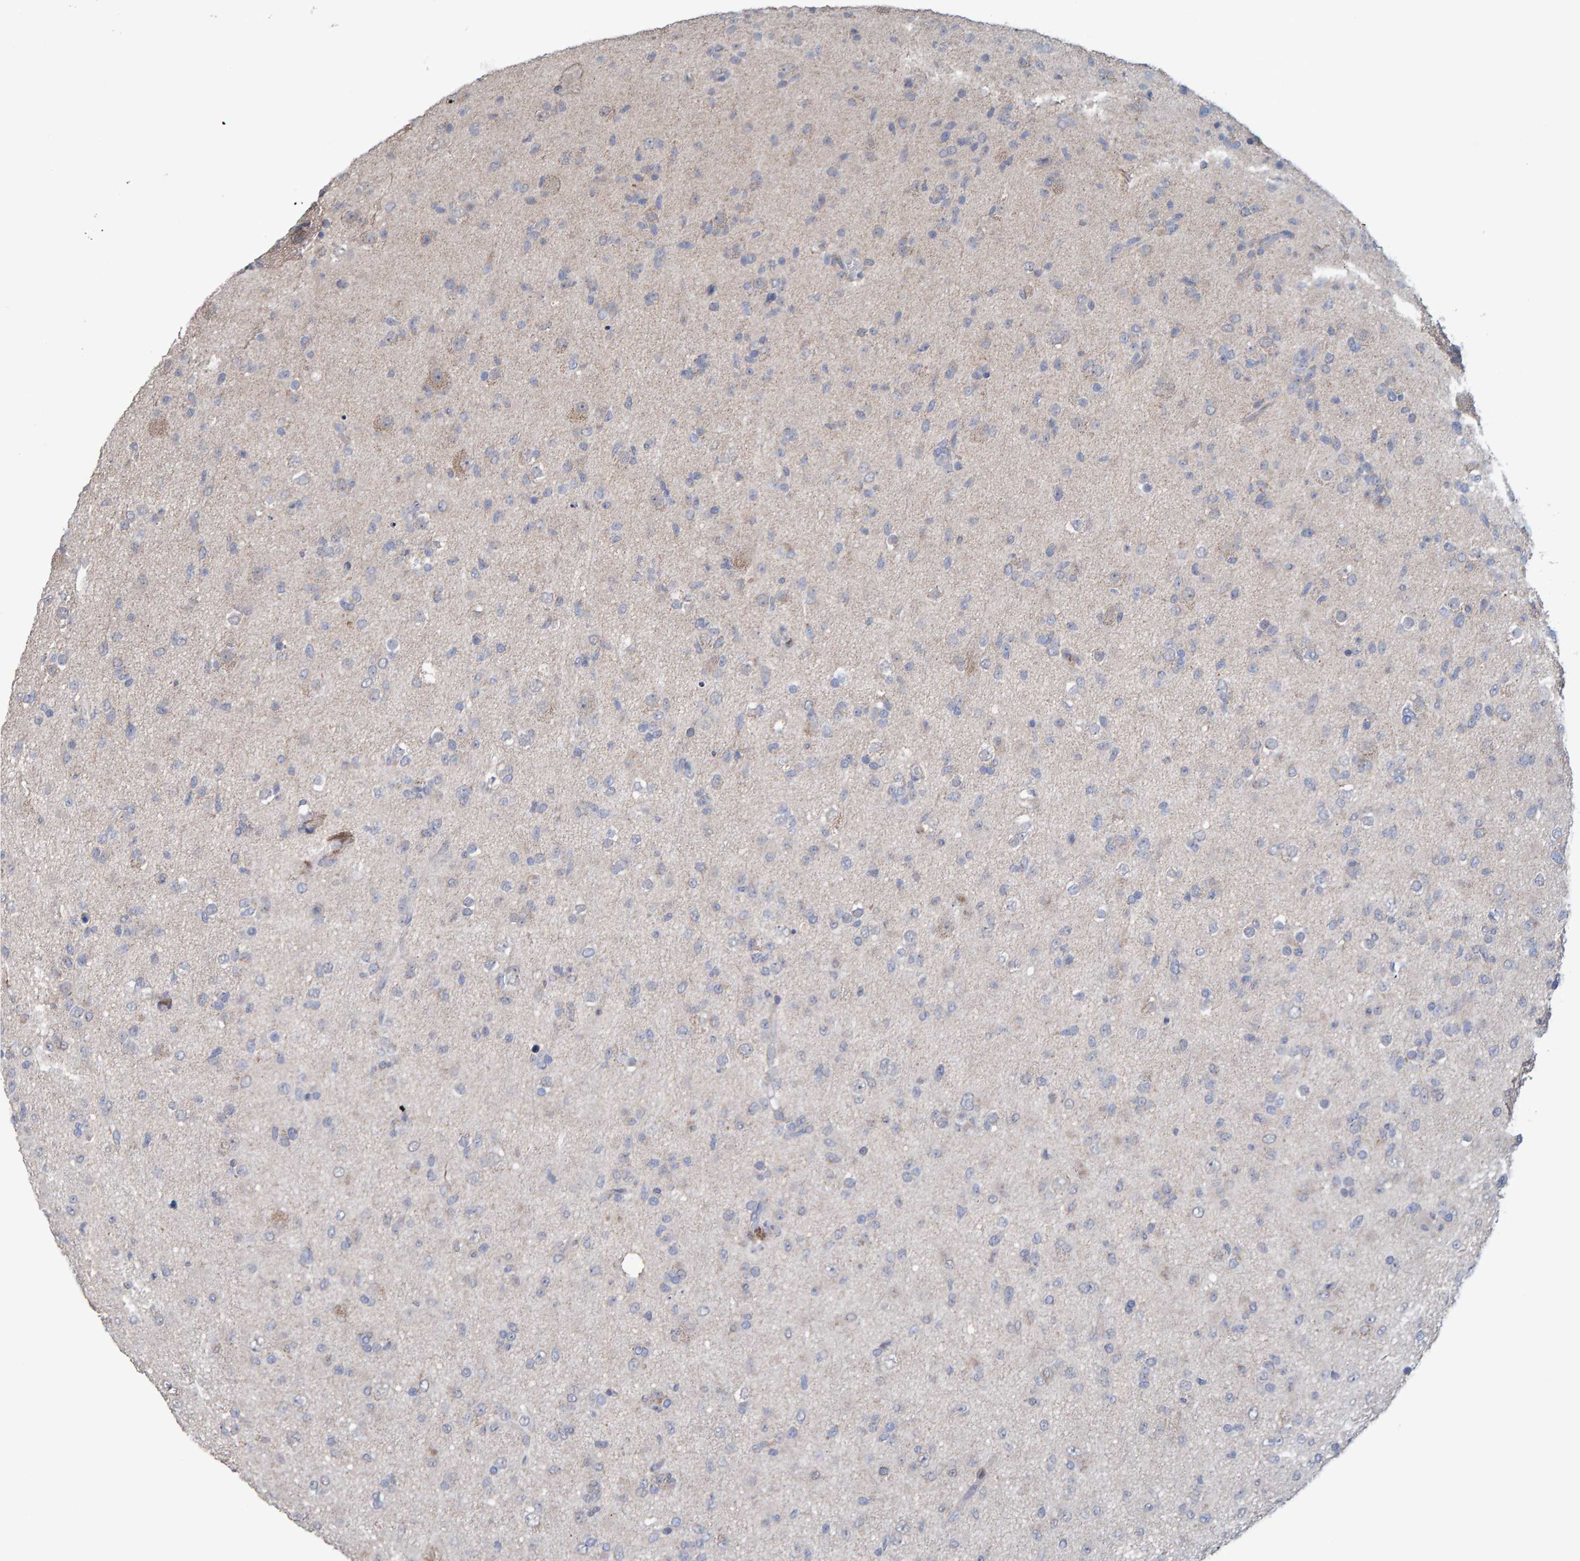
{"staining": {"intensity": "negative", "quantity": "none", "location": "none"}, "tissue": "glioma", "cell_type": "Tumor cells", "image_type": "cancer", "snomed": [{"axis": "morphology", "description": "Glioma, malignant, Low grade"}, {"axis": "topography", "description": "Brain"}], "caption": "There is no significant staining in tumor cells of glioma.", "gene": "USP43", "patient": {"sex": "male", "age": 65}}